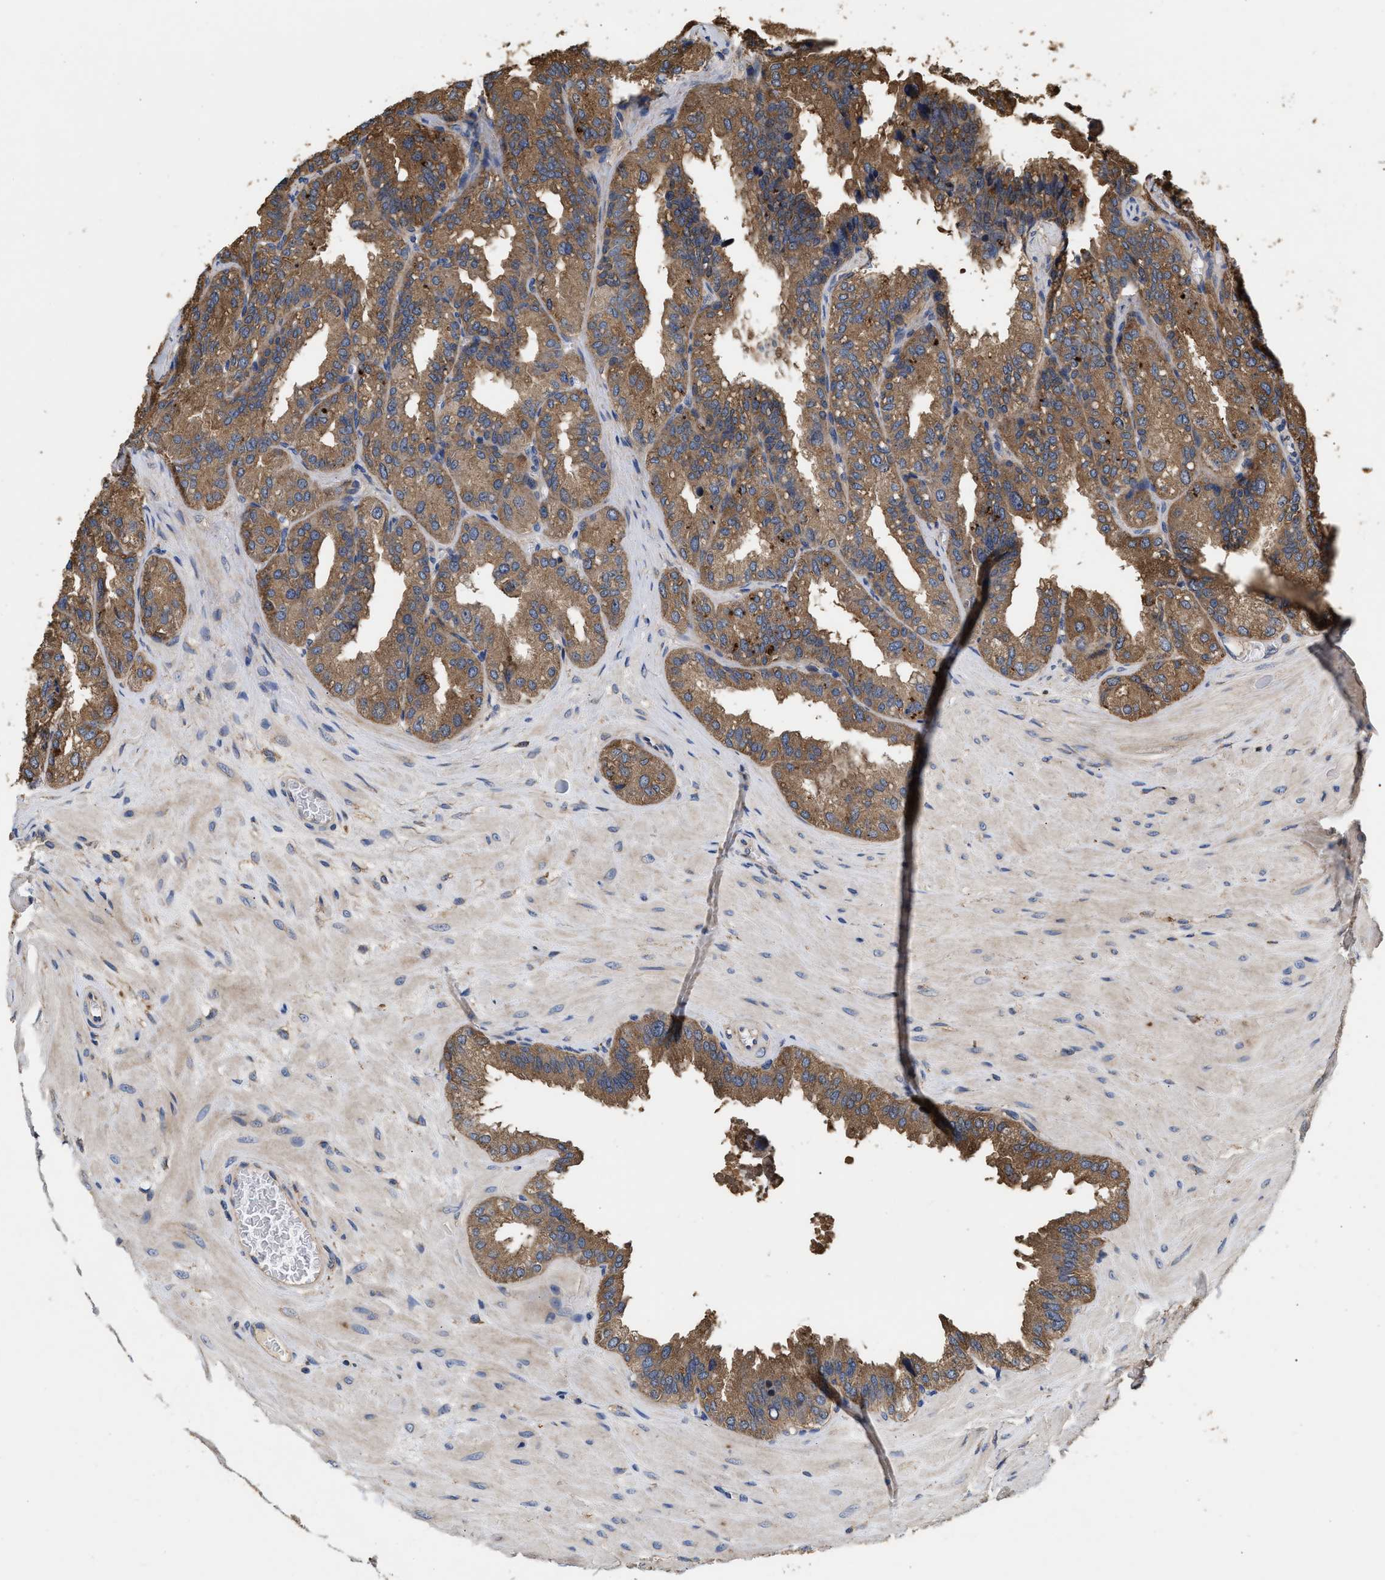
{"staining": {"intensity": "moderate", "quantity": ">75%", "location": "cytoplasmic/membranous"}, "tissue": "seminal vesicle", "cell_type": "Glandular cells", "image_type": "normal", "snomed": [{"axis": "morphology", "description": "Normal tissue, NOS"}, {"axis": "topography", "description": "Prostate"}, {"axis": "topography", "description": "Seminal veicle"}], "caption": "Immunohistochemistry staining of benign seminal vesicle, which shows medium levels of moderate cytoplasmic/membranous staining in about >75% of glandular cells indicating moderate cytoplasmic/membranous protein expression. The staining was performed using DAB (3,3'-diaminobenzidine) (brown) for protein detection and nuclei were counterstained in hematoxylin (blue).", "gene": "KLB", "patient": {"sex": "male", "age": 51}}